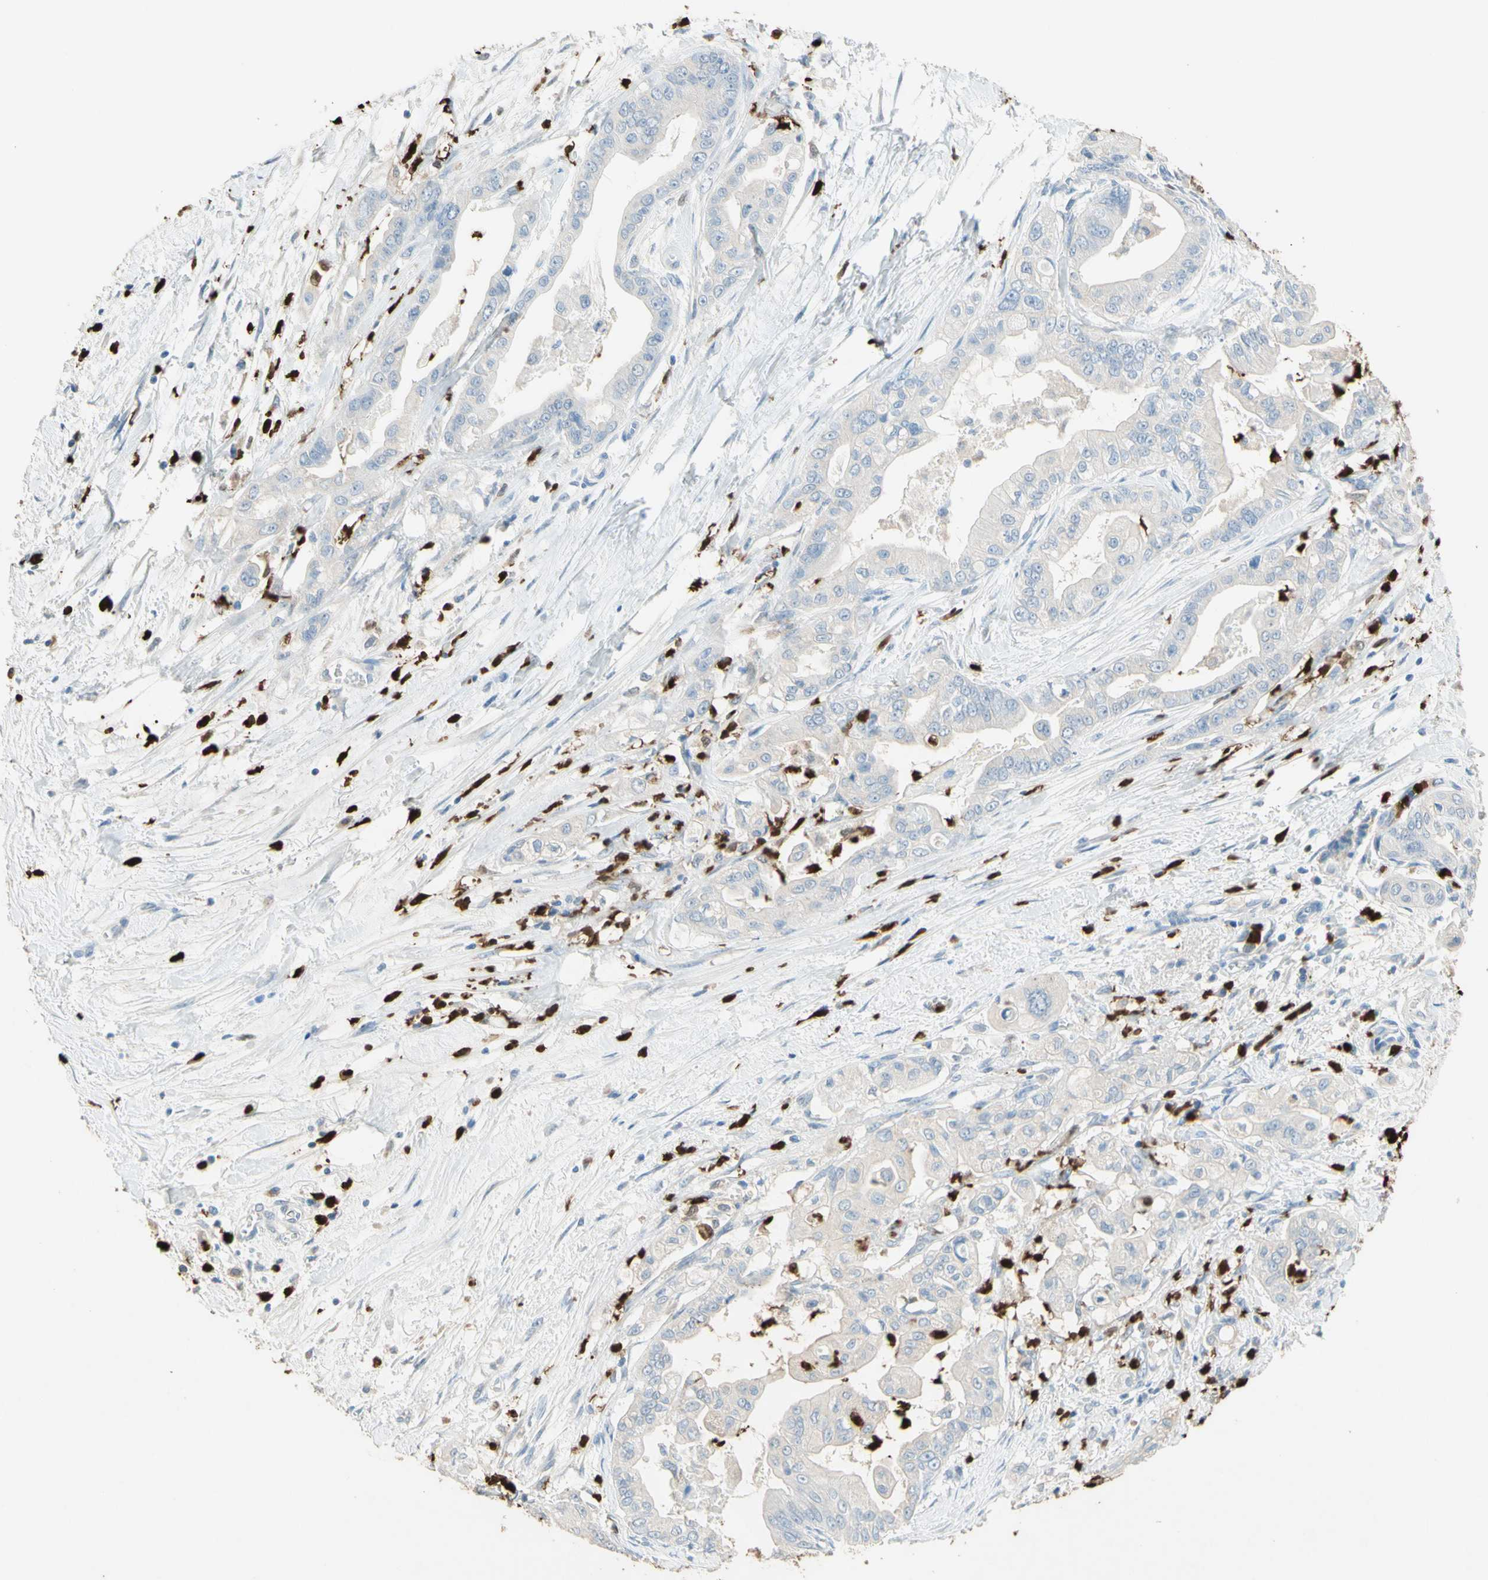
{"staining": {"intensity": "negative", "quantity": "none", "location": "none"}, "tissue": "pancreatic cancer", "cell_type": "Tumor cells", "image_type": "cancer", "snomed": [{"axis": "morphology", "description": "Adenocarcinoma, NOS"}, {"axis": "topography", "description": "Pancreas"}], "caption": "A high-resolution photomicrograph shows immunohistochemistry (IHC) staining of adenocarcinoma (pancreatic), which reveals no significant staining in tumor cells.", "gene": "NFKBIZ", "patient": {"sex": "female", "age": 75}}